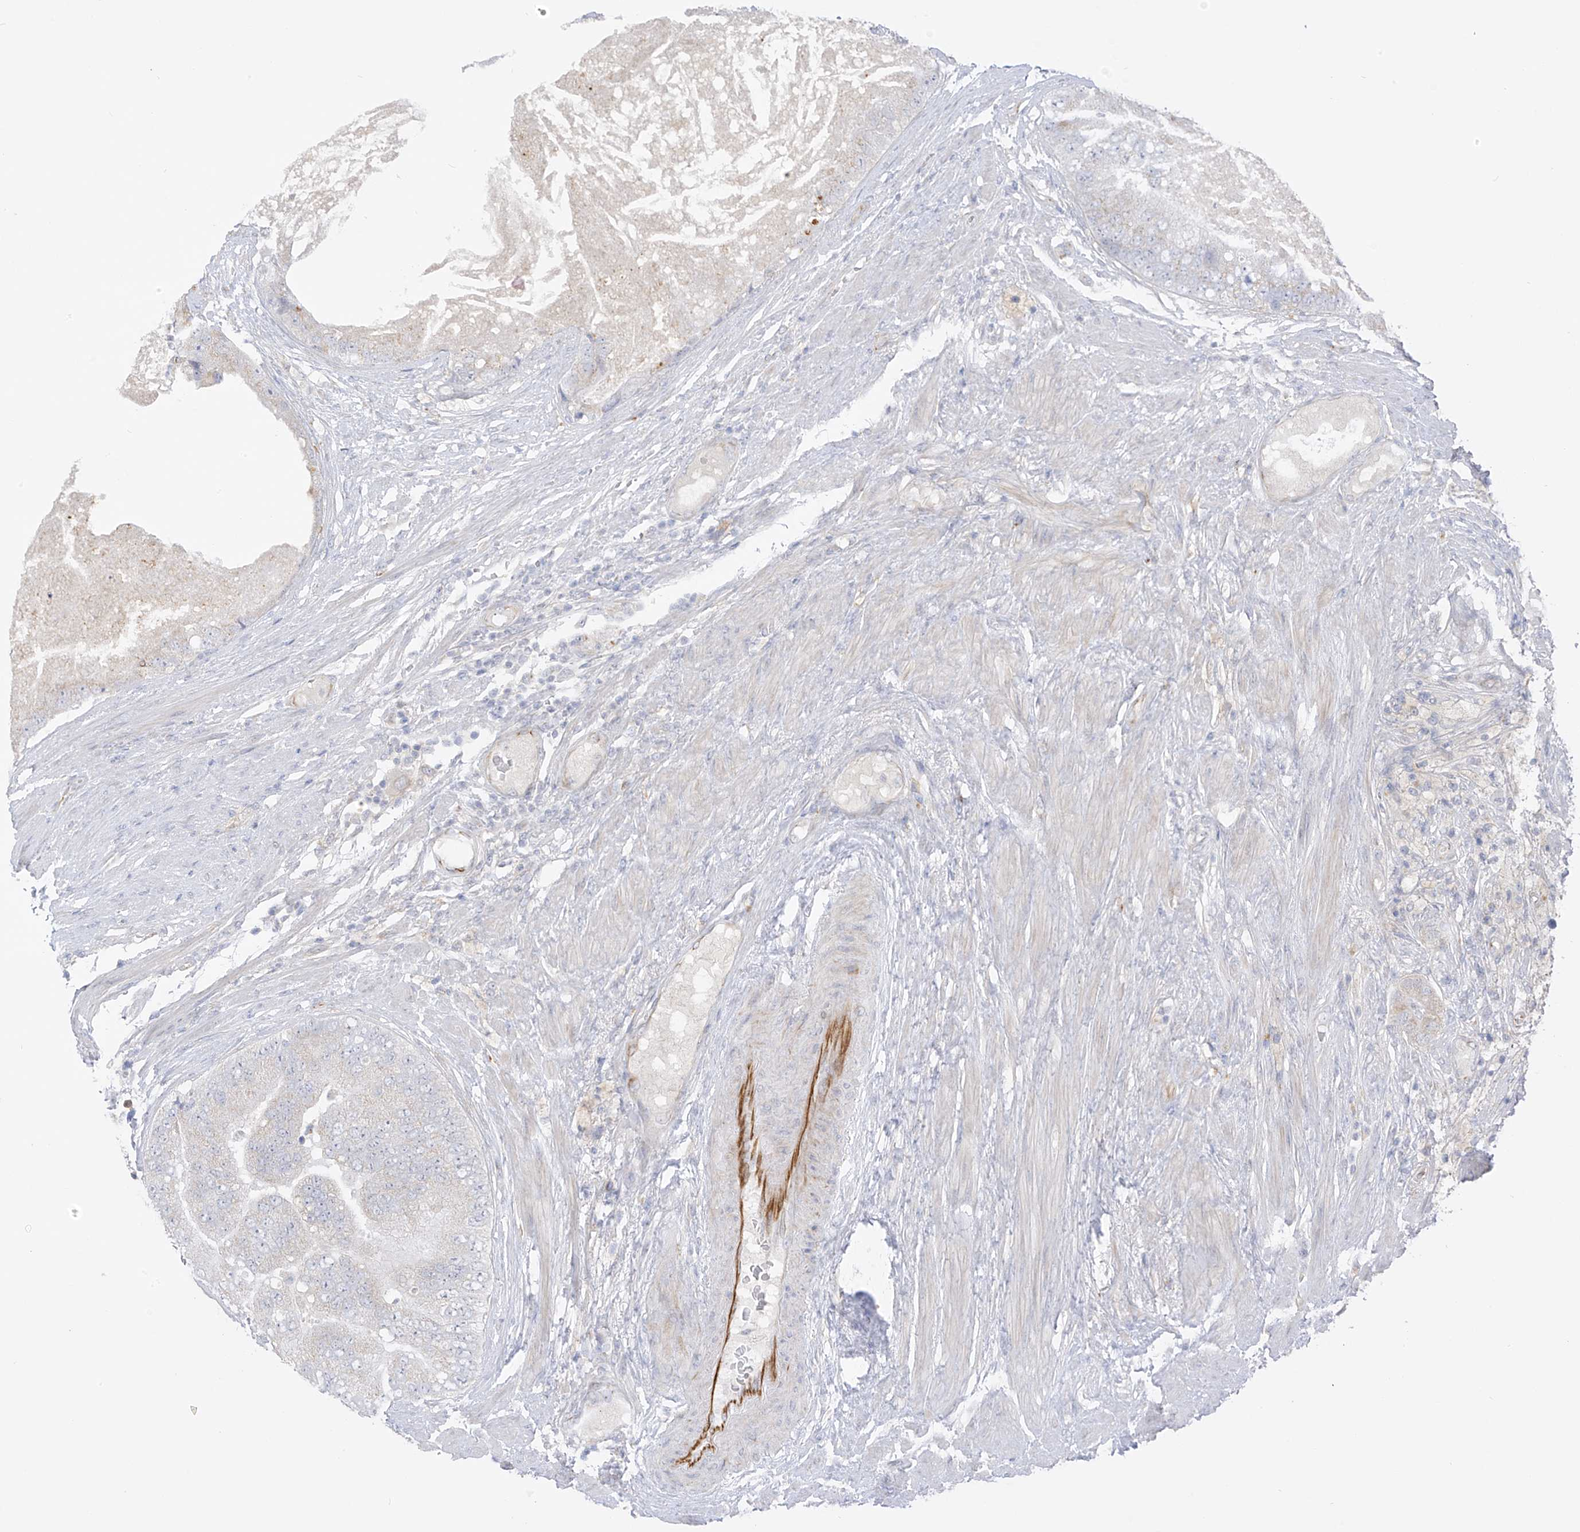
{"staining": {"intensity": "negative", "quantity": "none", "location": "none"}, "tissue": "prostate cancer", "cell_type": "Tumor cells", "image_type": "cancer", "snomed": [{"axis": "morphology", "description": "Adenocarcinoma, High grade"}, {"axis": "topography", "description": "Prostate"}], "caption": "Immunohistochemical staining of prostate cancer (high-grade adenocarcinoma) displays no significant staining in tumor cells.", "gene": "HS6ST2", "patient": {"sex": "male", "age": 70}}